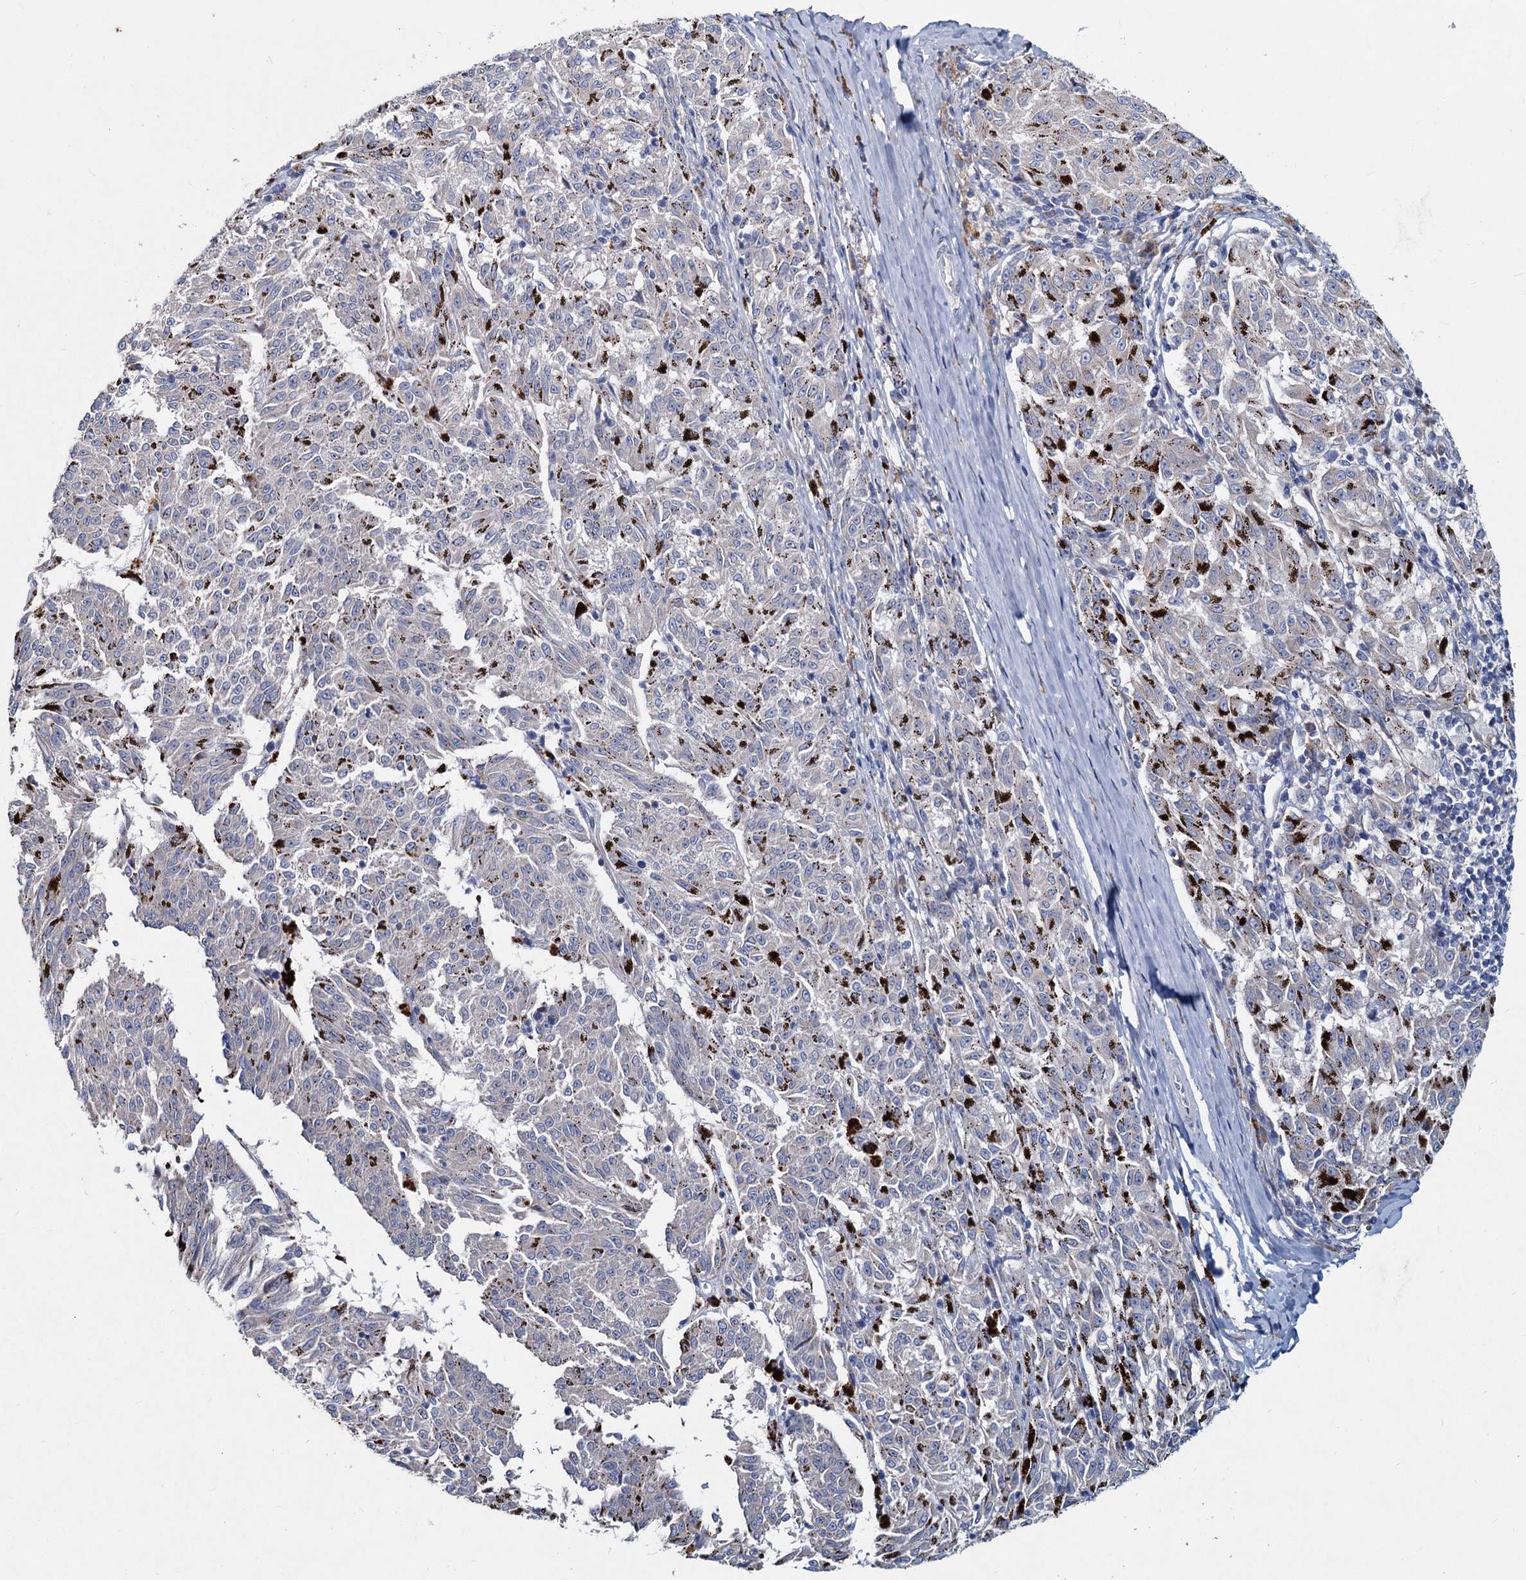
{"staining": {"intensity": "negative", "quantity": "none", "location": "none"}, "tissue": "melanoma", "cell_type": "Tumor cells", "image_type": "cancer", "snomed": [{"axis": "morphology", "description": "Malignant melanoma, NOS"}, {"axis": "topography", "description": "Skin"}], "caption": "IHC image of neoplastic tissue: melanoma stained with DAB displays no significant protein positivity in tumor cells.", "gene": "TMX2", "patient": {"sex": "female", "age": 72}}